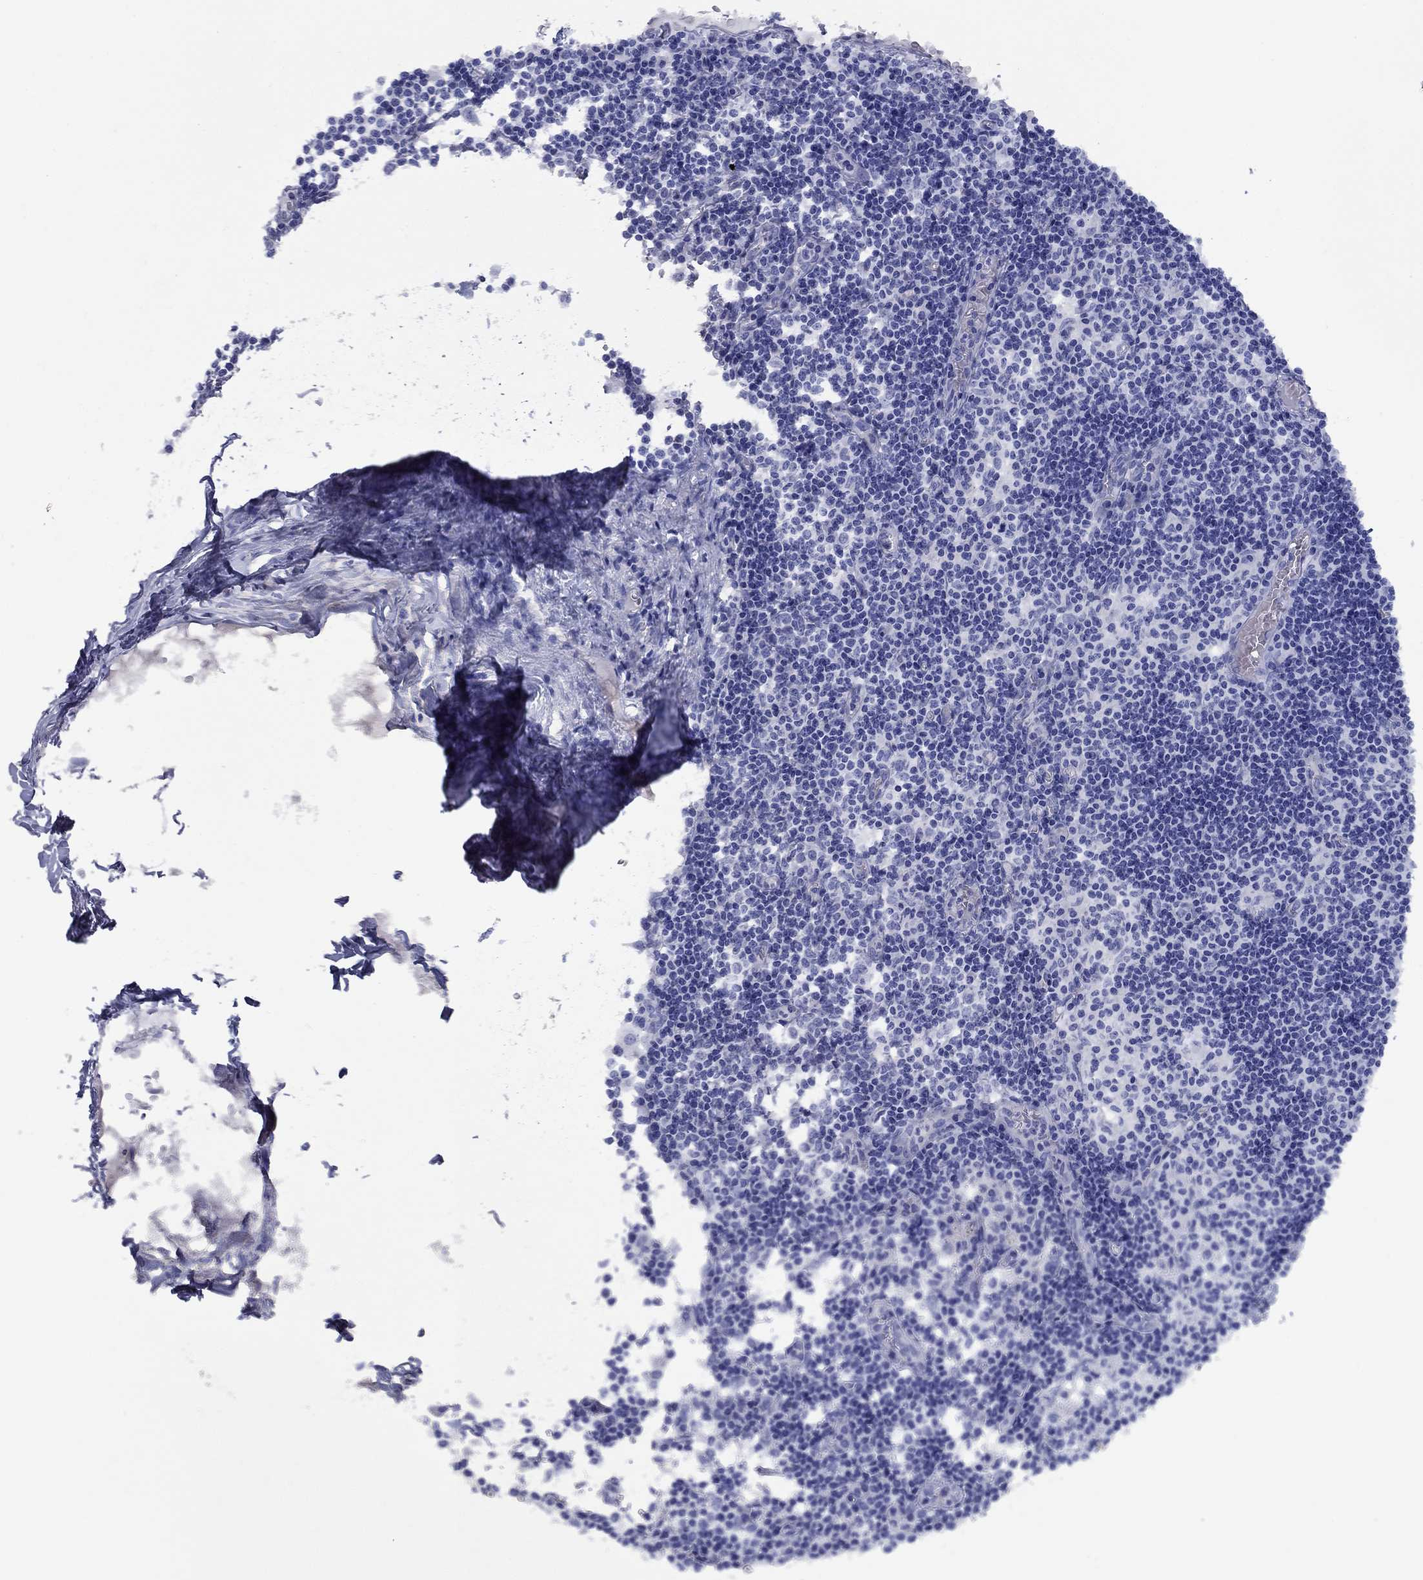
{"staining": {"intensity": "negative", "quantity": "none", "location": "none"}, "tissue": "lymph node", "cell_type": "Germinal center cells", "image_type": "normal", "snomed": [{"axis": "morphology", "description": "Normal tissue, NOS"}, {"axis": "topography", "description": "Lymph node"}], "caption": "Immunohistochemical staining of normal lymph node displays no significant staining in germinal center cells.", "gene": "SMCP", "patient": {"sex": "male", "age": 59}}